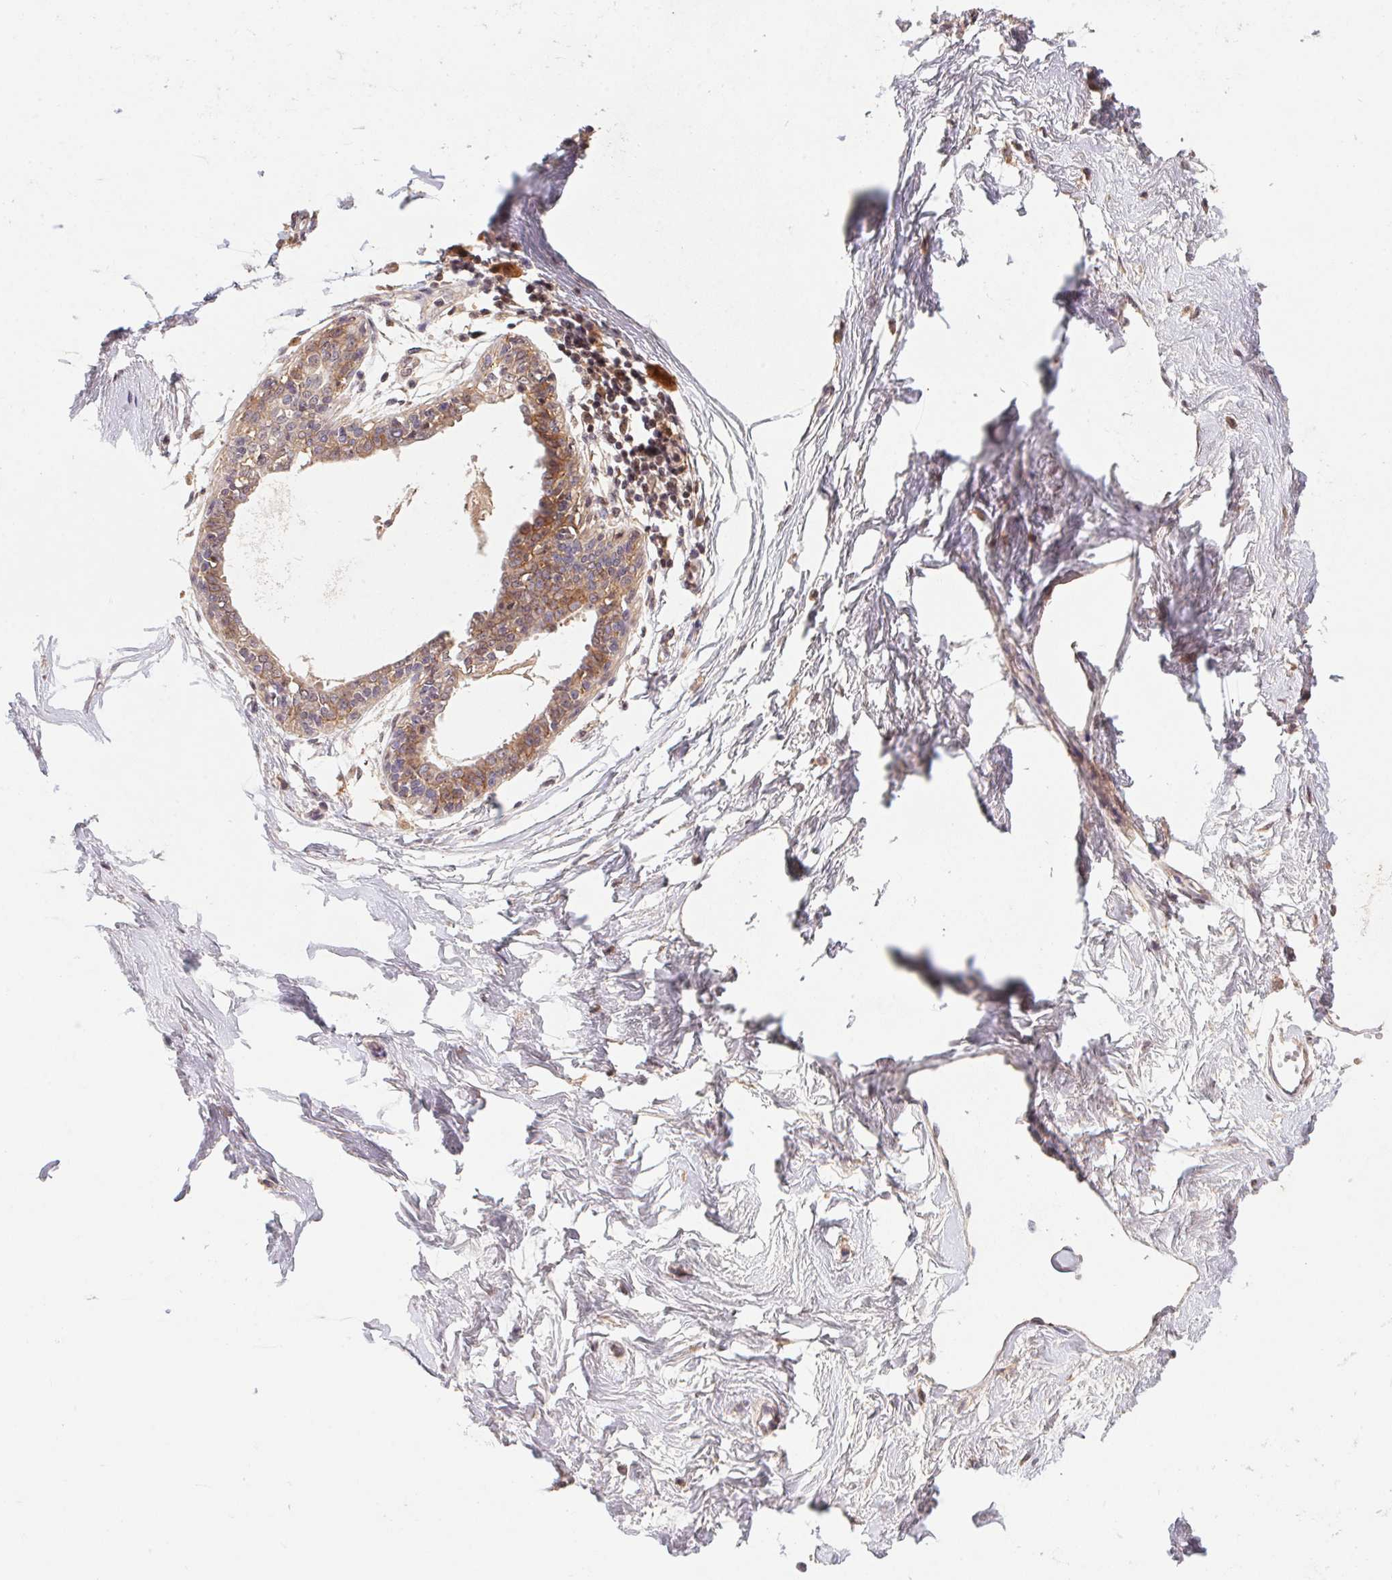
{"staining": {"intensity": "negative", "quantity": "none", "location": "none"}, "tissue": "breast", "cell_type": "Adipocytes", "image_type": "normal", "snomed": [{"axis": "morphology", "description": "Normal tissue, NOS"}, {"axis": "topography", "description": "Breast"}], "caption": "A photomicrograph of breast stained for a protein shows no brown staining in adipocytes.", "gene": "SLC52A2", "patient": {"sex": "female", "age": 45}}